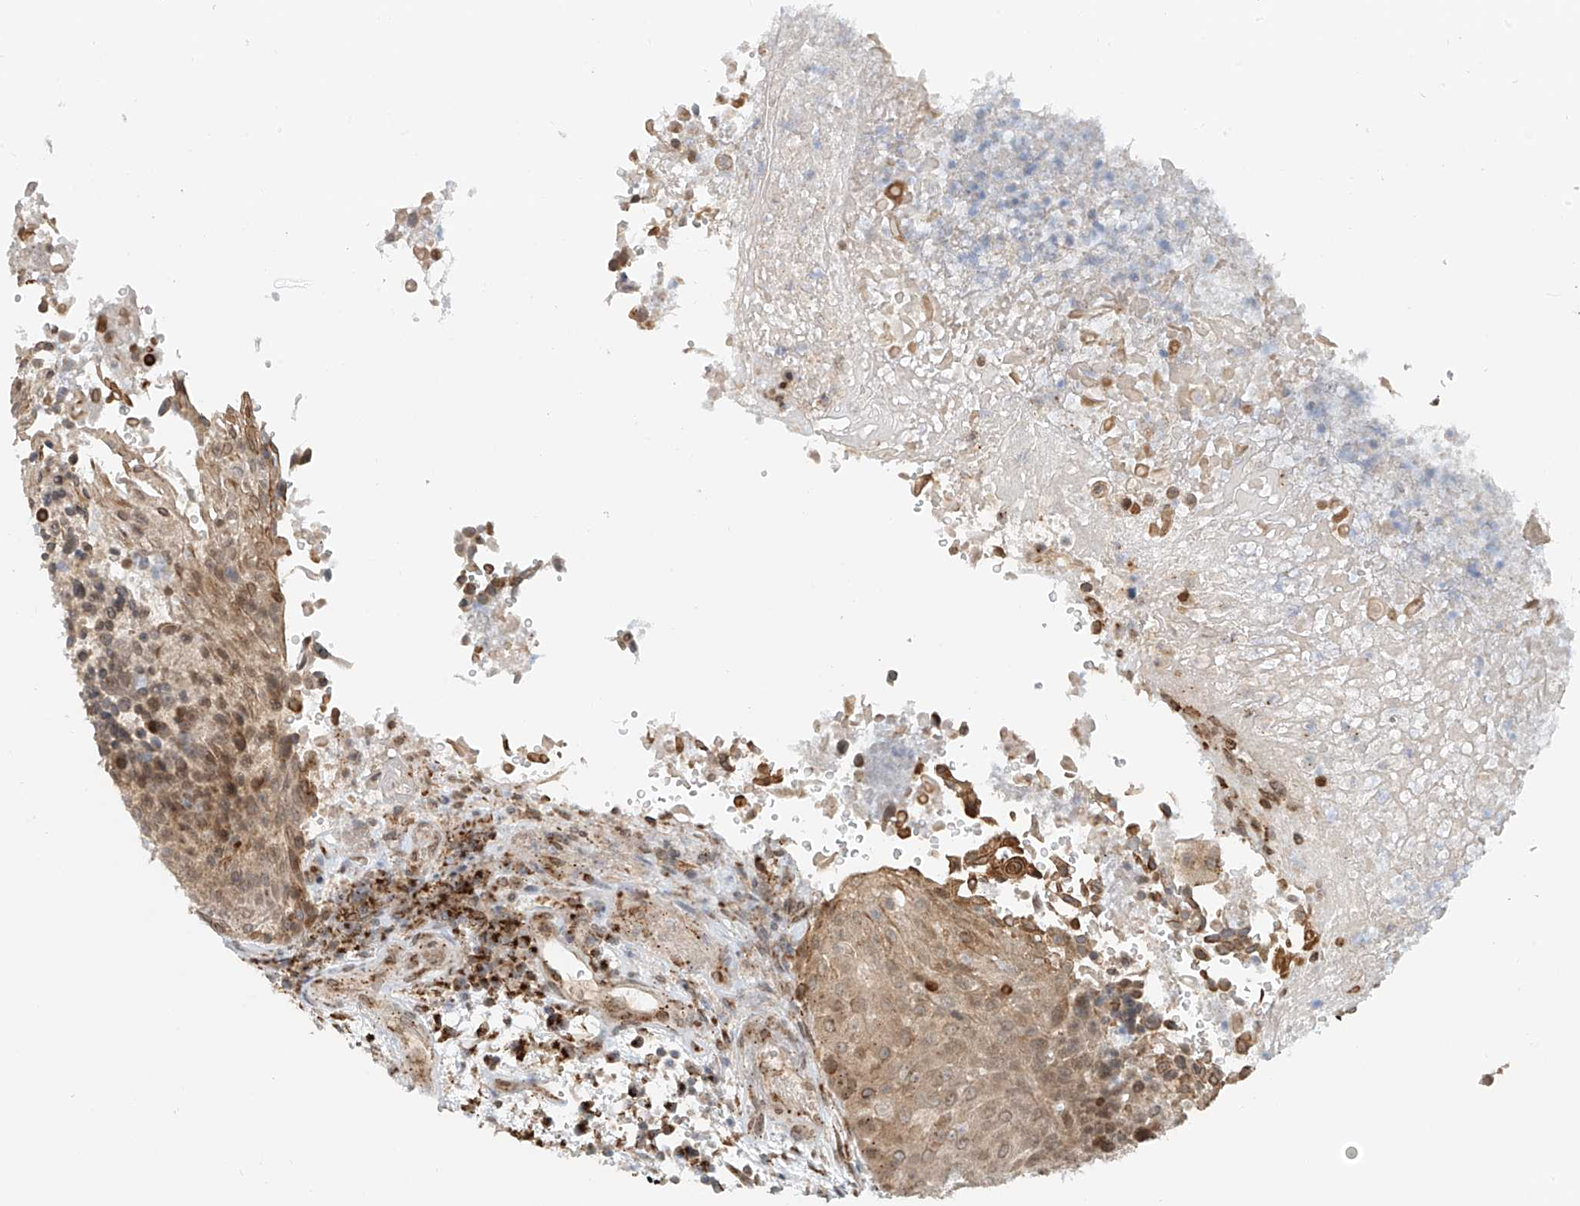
{"staining": {"intensity": "weak", "quantity": ">75%", "location": "cytoplasmic/membranous,nuclear"}, "tissue": "urothelial cancer", "cell_type": "Tumor cells", "image_type": "cancer", "snomed": [{"axis": "morphology", "description": "Urothelial carcinoma, High grade"}, {"axis": "topography", "description": "Urinary bladder"}], "caption": "Urothelial cancer stained with a brown dye exhibits weak cytoplasmic/membranous and nuclear positive positivity in about >75% of tumor cells.", "gene": "STARD9", "patient": {"sex": "female", "age": 63}}